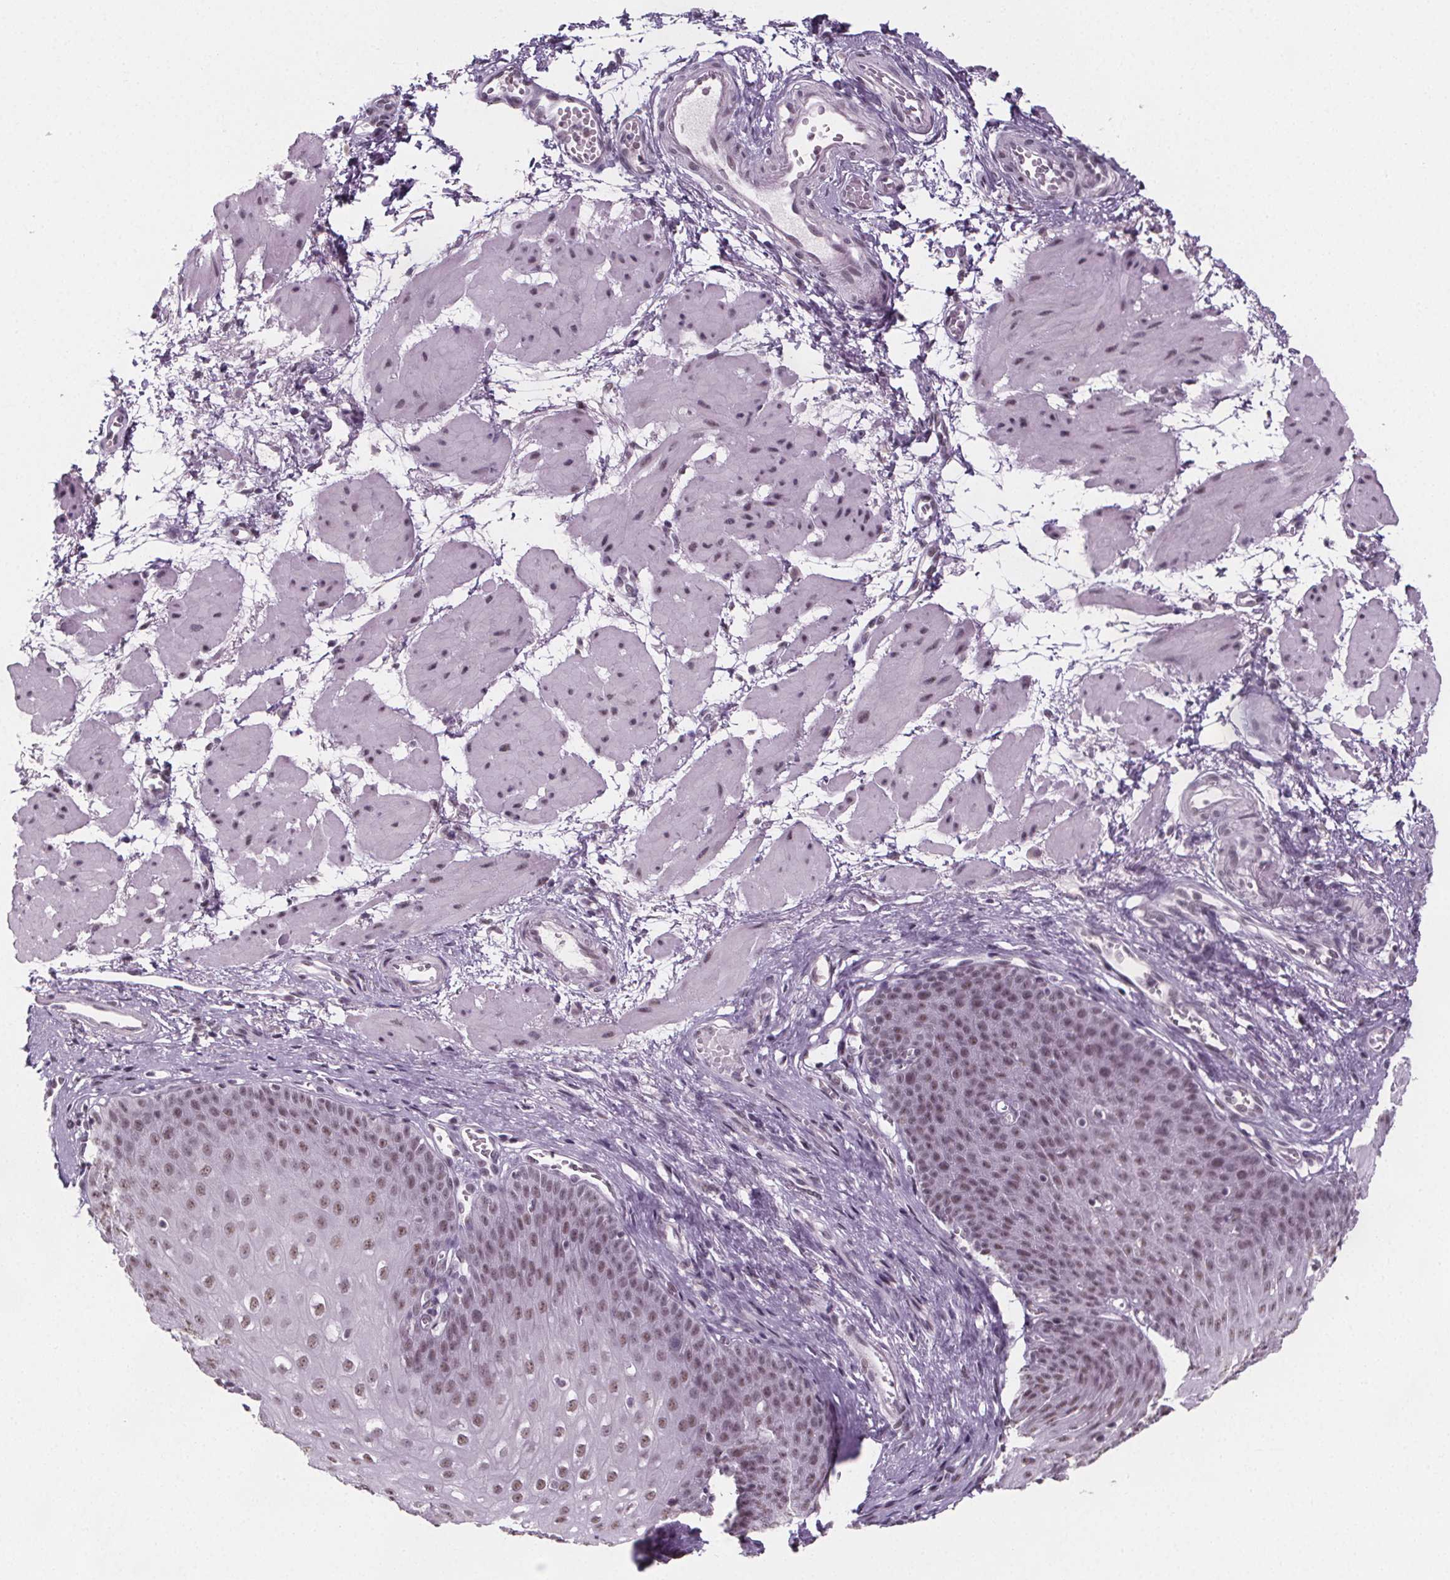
{"staining": {"intensity": "moderate", "quantity": ">75%", "location": "nuclear"}, "tissue": "esophagus", "cell_type": "Squamous epithelial cells", "image_type": "normal", "snomed": [{"axis": "morphology", "description": "Normal tissue, NOS"}, {"axis": "topography", "description": "Esophagus"}], "caption": "Esophagus stained with immunohistochemistry (IHC) shows moderate nuclear positivity in approximately >75% of squamous epithelial cells.", "gene": "ZNF572", "patient": {"sex": "male", "age": 71}}